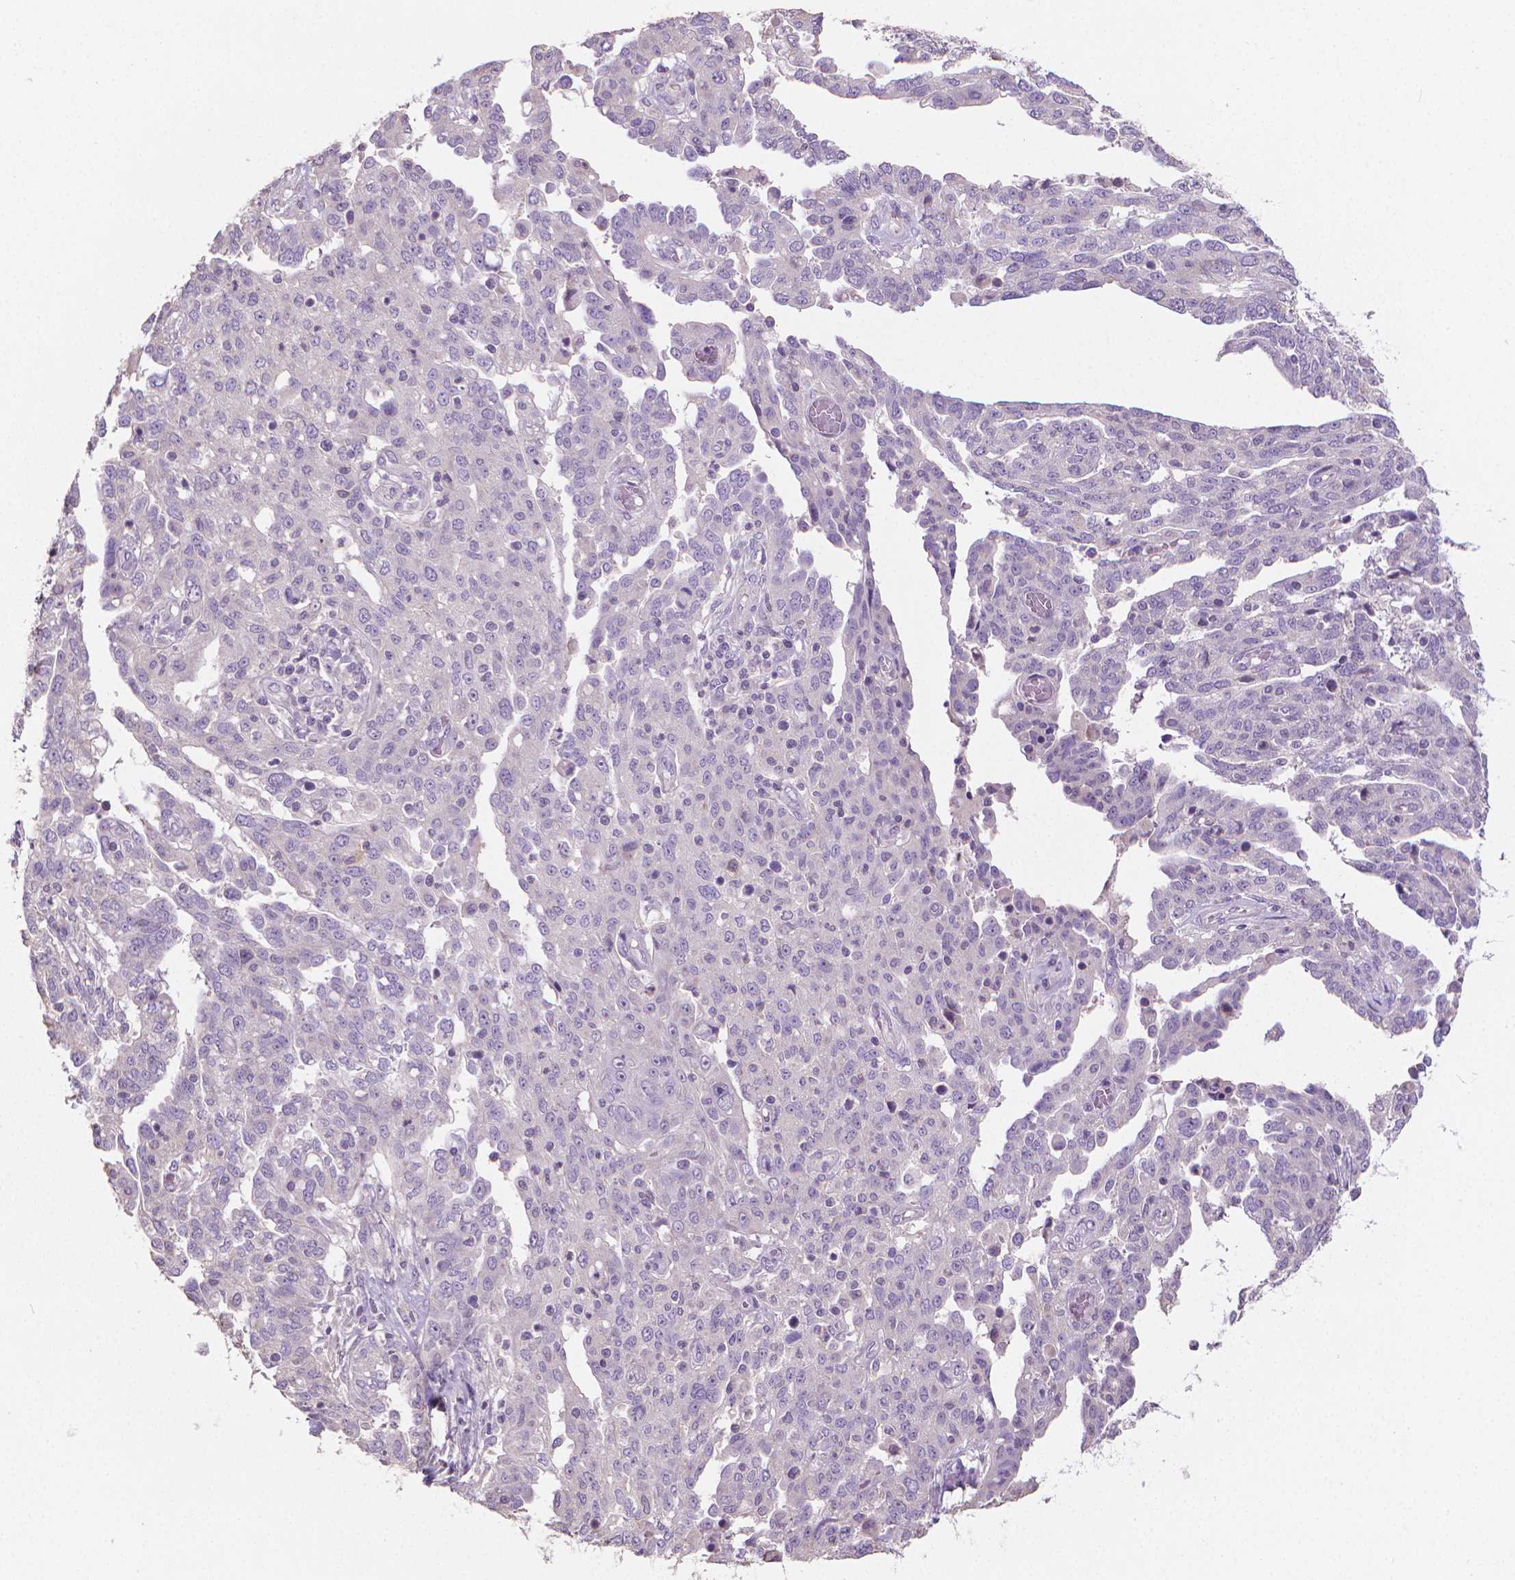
{"staining": {"intensity": "negative", "quantity": "none", "location": "none"}, "tissue": "ovarian cancer", "cell_type": "Tumor cells", "image_type": "cancer", "snomed": [{"axis": "morphology", "description": "Cystadenocarcinoma, serous, NOS"}, {"axis": "topography", "description": "Ovary"}], "caption": "An image of human ovarian serous cystadenocarcinoma is negative for staining in tumor cells.", "gene": "CATIP", "patient": {"sex": "female", "age": 67}}